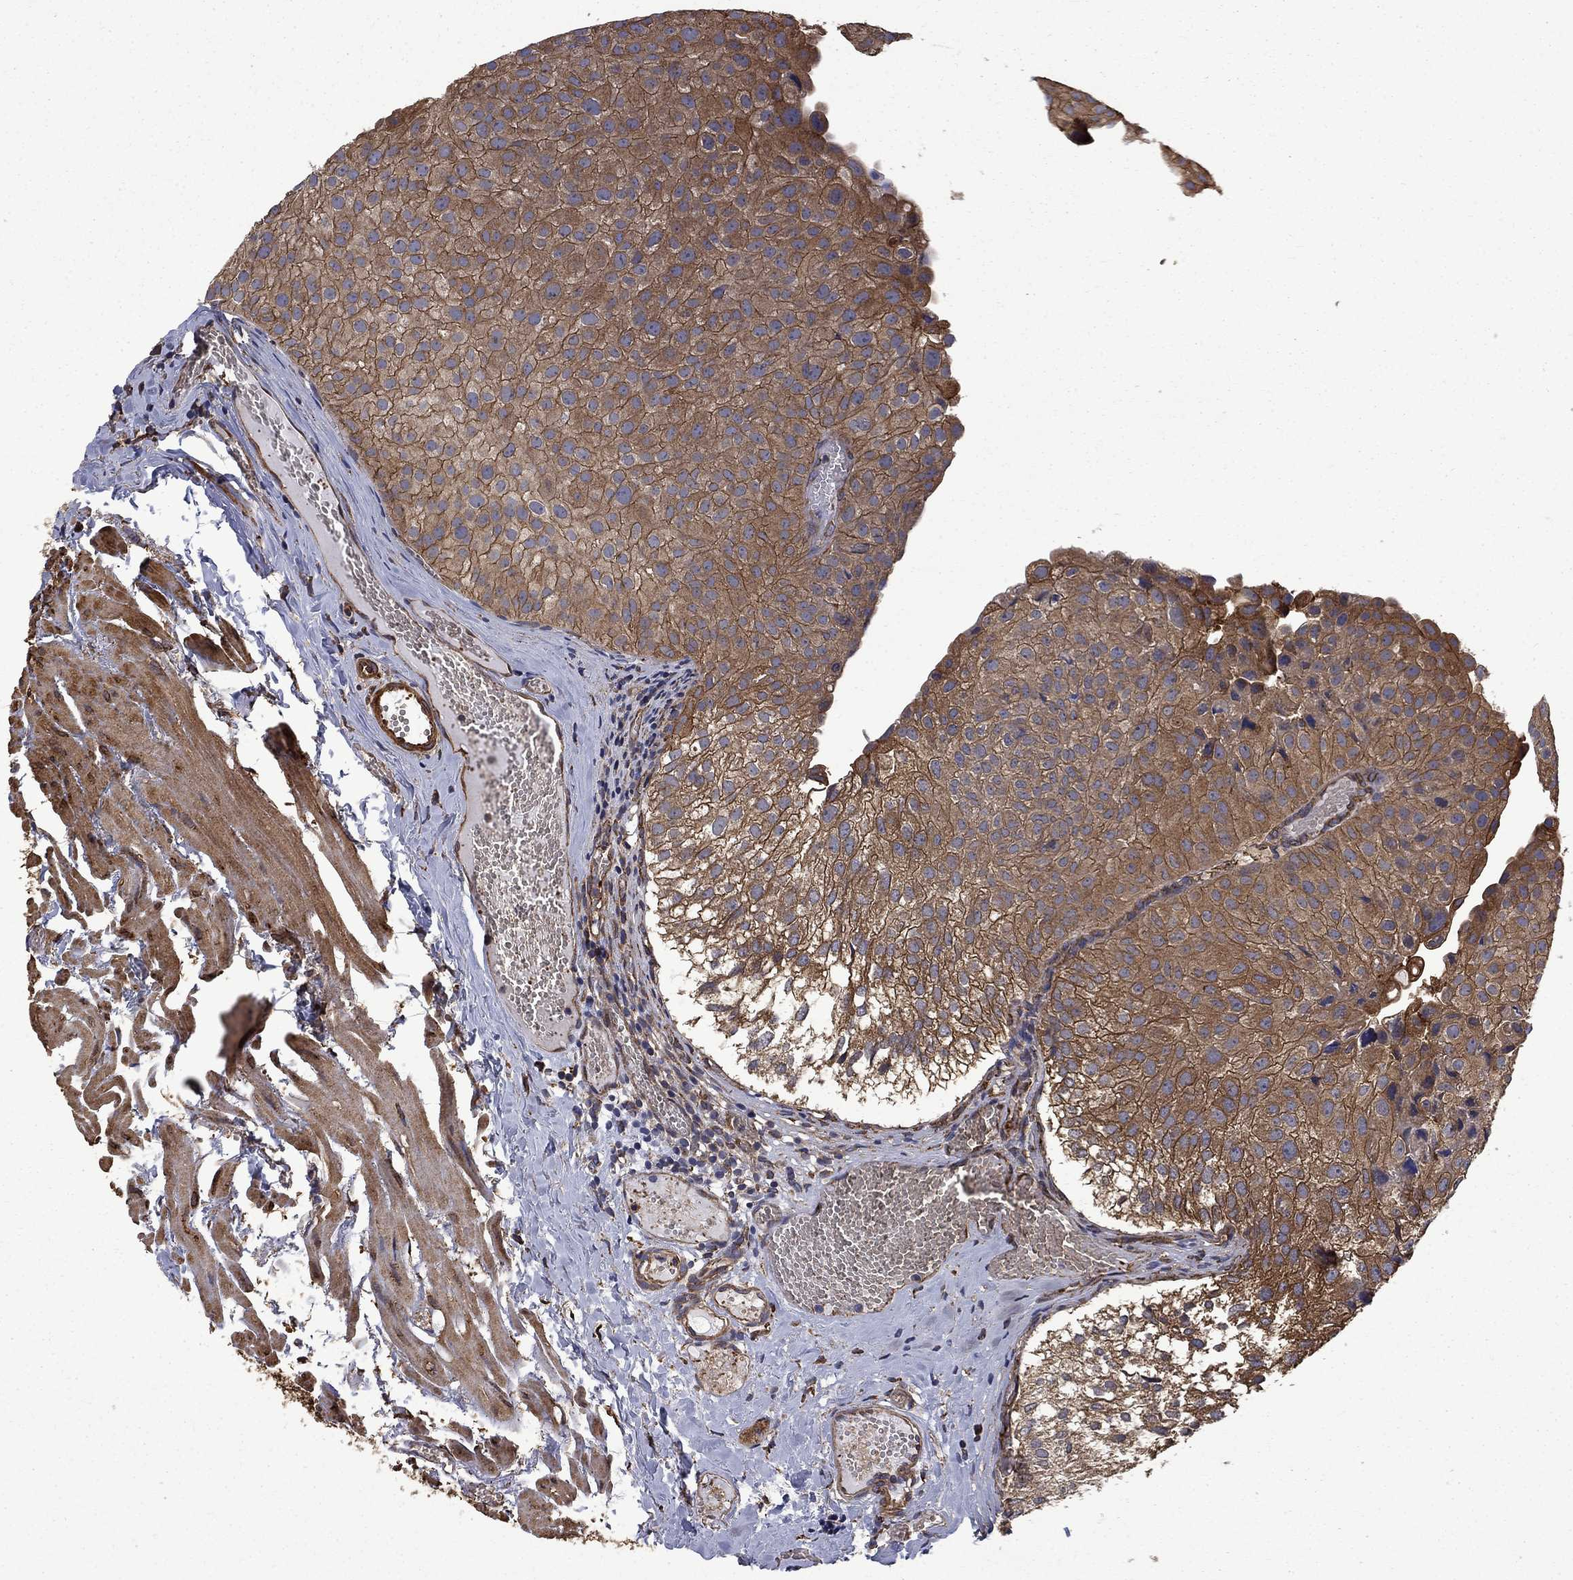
{"staining": {"intensity": "moderate", "quantity": "25%-75%", "location": "cytoplasmic/membranous"}, "tissue": "urothelial cancer", "cell_type": "Tumor cells", "image_type": "cancer", "snomed": [{"axis": "morphology", "description": "Urothelial carcinoma, Low grade"}, {"axis": "topography", "description": "Urinary bladder"}], "caption": "Immunohistochemical staining of human urothelial cancer reveals moderate cytoplasmic/membranous protein expression in approximately 25%-75% of tumor cells.", "gene": "CUTC", "patient": {"sex": "female", "age": 78}}